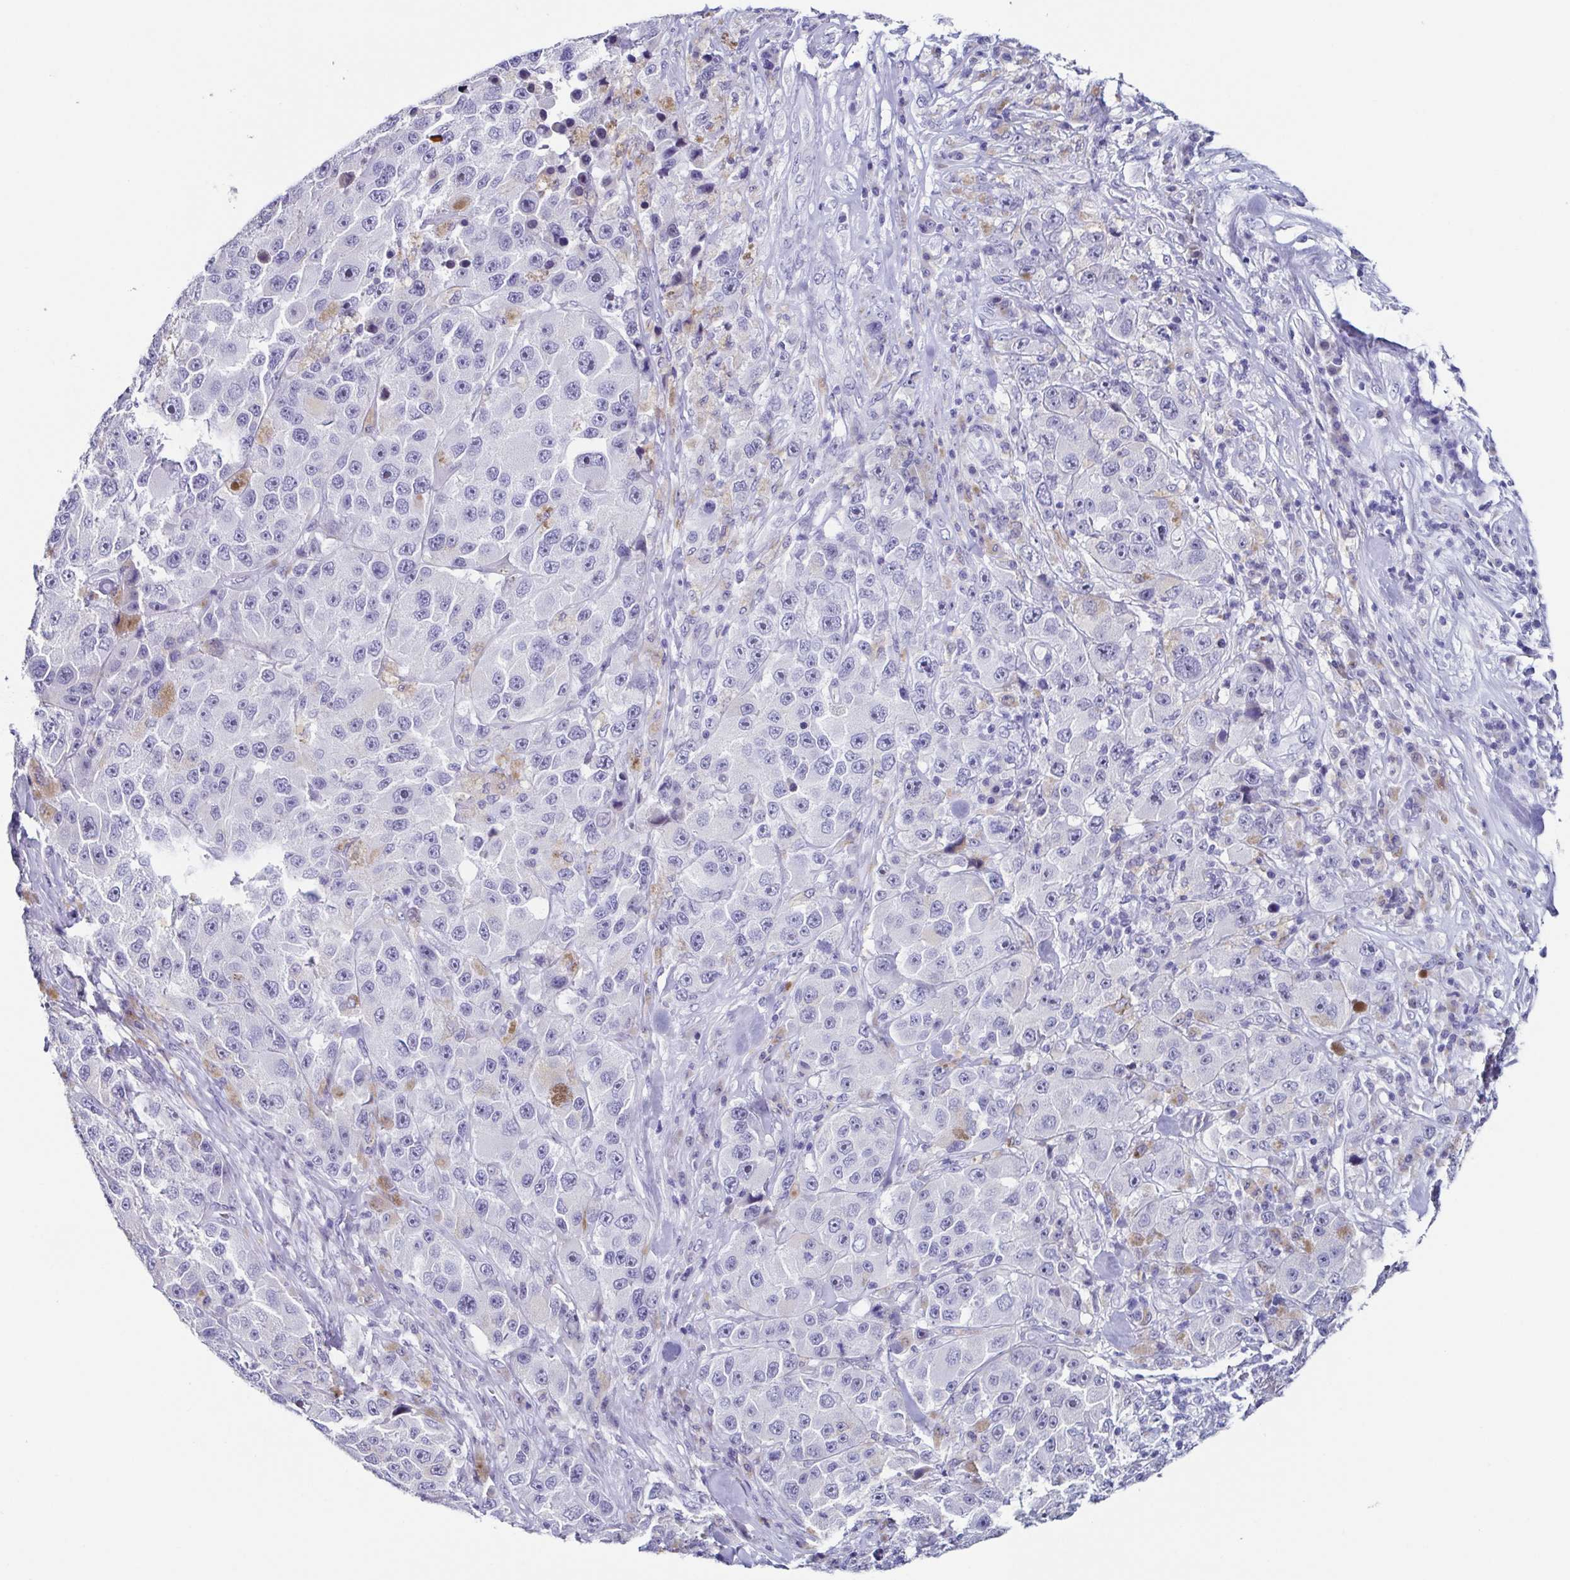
{"staining": {"intensity": "negative", "quantity": "none", "location": "none"}, "tissue": "melanoma", "cell_type": "Tumor cells", "image_type": "cancer", "snomed": [{"axis": "morphology", "description": "Malignant melanoma, Metastatic site"}, {"axis": "topography", "description": "Lymph node"}], "caption": "This is a micrograph of immunohistochemistry (IHC) staining of malignant melanoma (metastatic site), which shows no staining in tumor cells.", "gene": "TNNT2", "patient": {"sex": "male", "age": 62}}